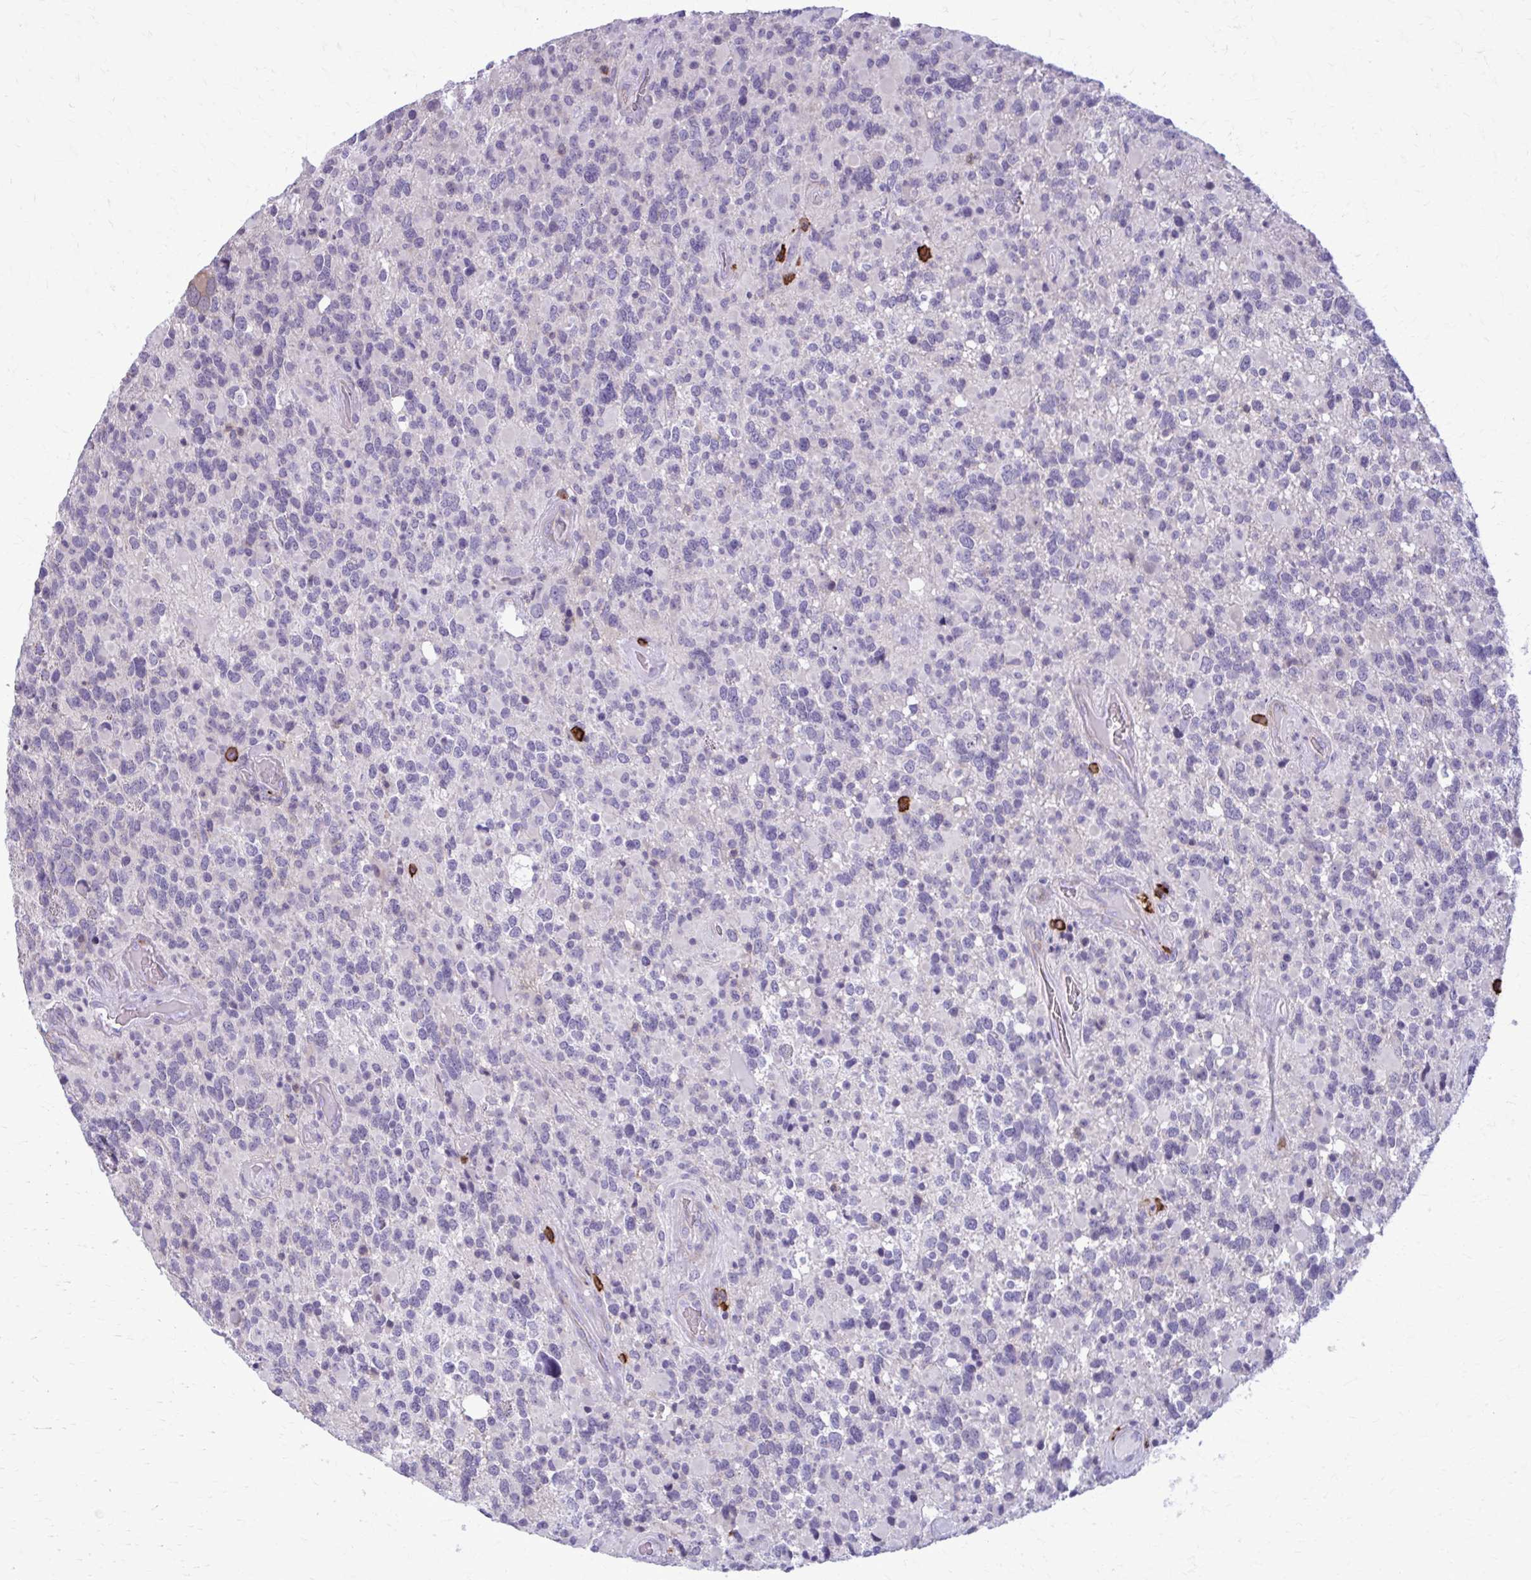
{"staining": {"intensity": "negative", "quantity": "none", "location": "none"}, "tissue": "glioma", "cell_type": "Tumor cells", "image_type": "cancer", "snomed": [{"axis": "morphology", "description": "Glioma, malignant, High grade"}, {"axis": "topography", "description": "Brain"}], "caption": "A high-resolution micrograph shows immunohistochemistry staining of high-grade glioma (malignant), which displays no significant staining in tumor cells.", "gene": "CD38", "patient": {"sex": "female", "age": 40}}